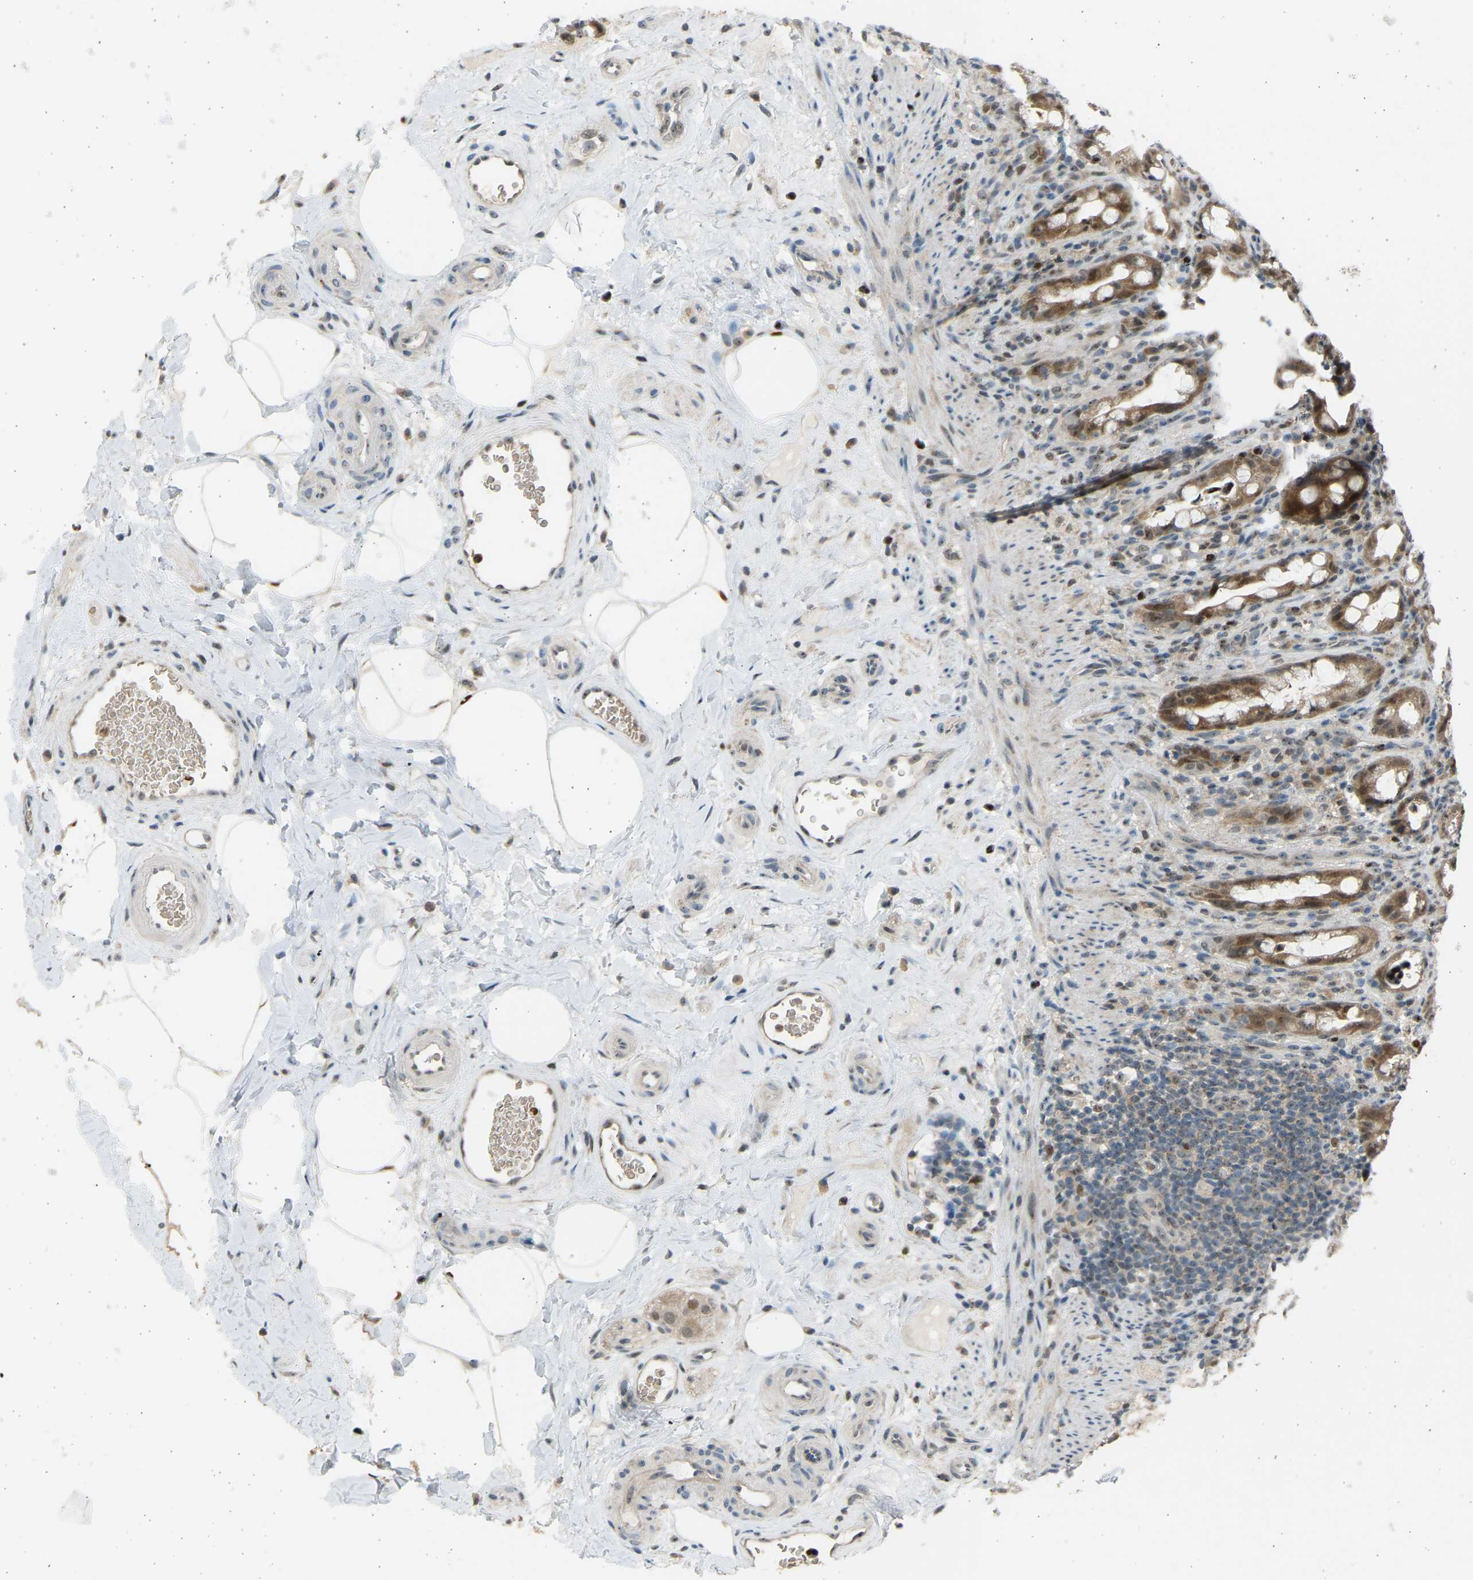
{"staining": {"intensity": "weak", "quantity": ">75%", "location": "cytoplasmic/membranous,nuclear"}, "tissue": "rectum", "cell_type": "Glandular cells", "image_type": "normal", "snomed": [{"axis": "morphology", "description": "Normal tissue, NOS"}, {"axis": "topography", "description": "Rectum"}], "caption": "Protein staining of unremarkable rectum displays weak cytoplasmic/membranous,nuclear expression in approximately >75% of glandular cells.", "gene": "BIRC2", "patient": {"sex": "male", "age": 44}}